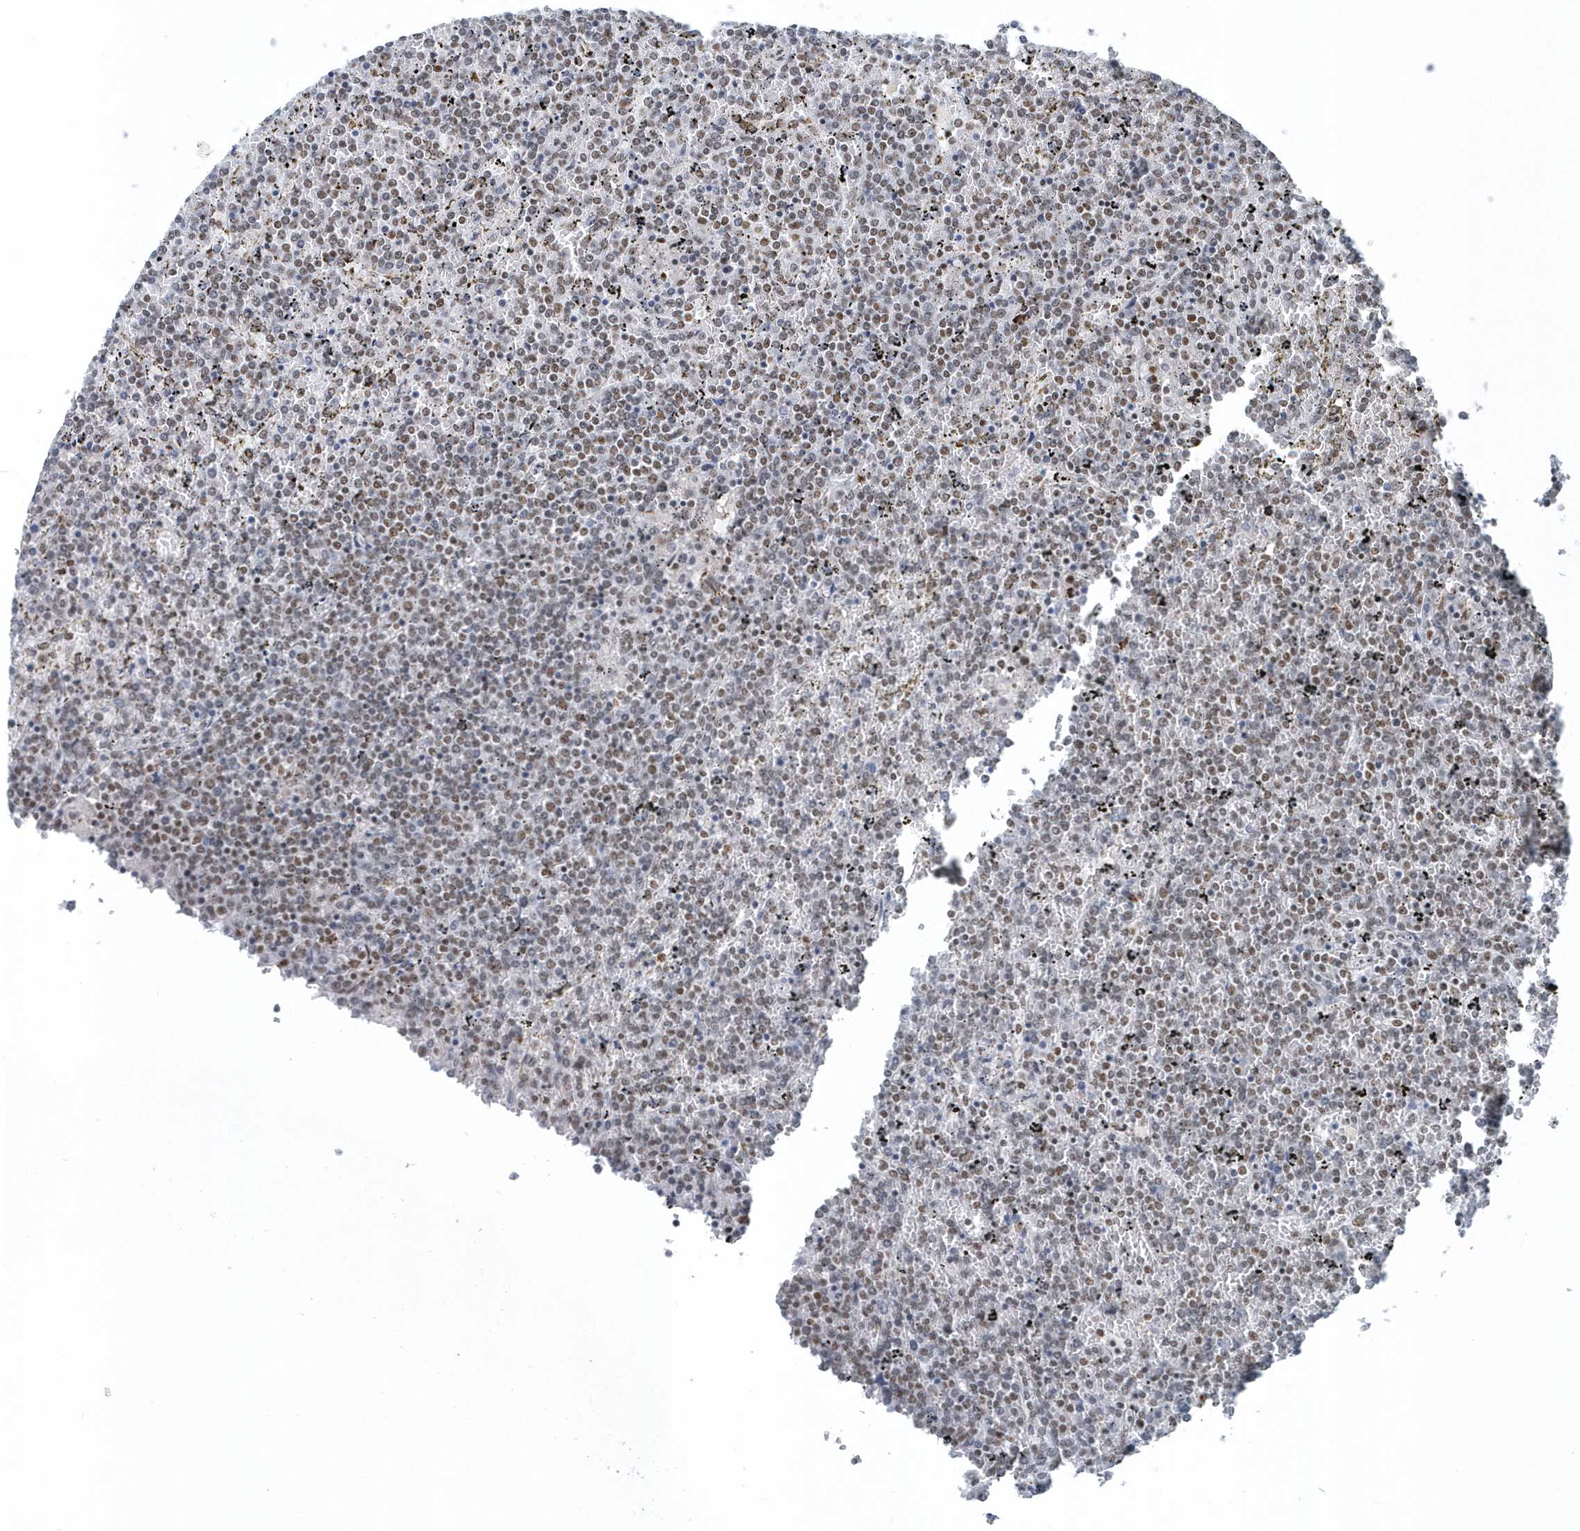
{"staining": {"intensity": "moderate", "quantity": "25%-75%", "location": "nuclear"}, "tissue": "lymphoma", "cell_type": "Tumor cells", "image_type": "cancer", "snomed": [{"axis": "morphology", "description": "Malignant lymphoma, non-Hodgkin's type, Low grade"}, {"axis": "topography", "description": "Spleen"}], "caption": "An immunohistochemistry (IHC) histopathology image of neoplastic tissue is shown. Protein staining in brown shows moderate nuclear positivity in lymphoma within tumor cells.", "gene": "FIP1L1", "patient": {"sex": "female", "age": 19}}